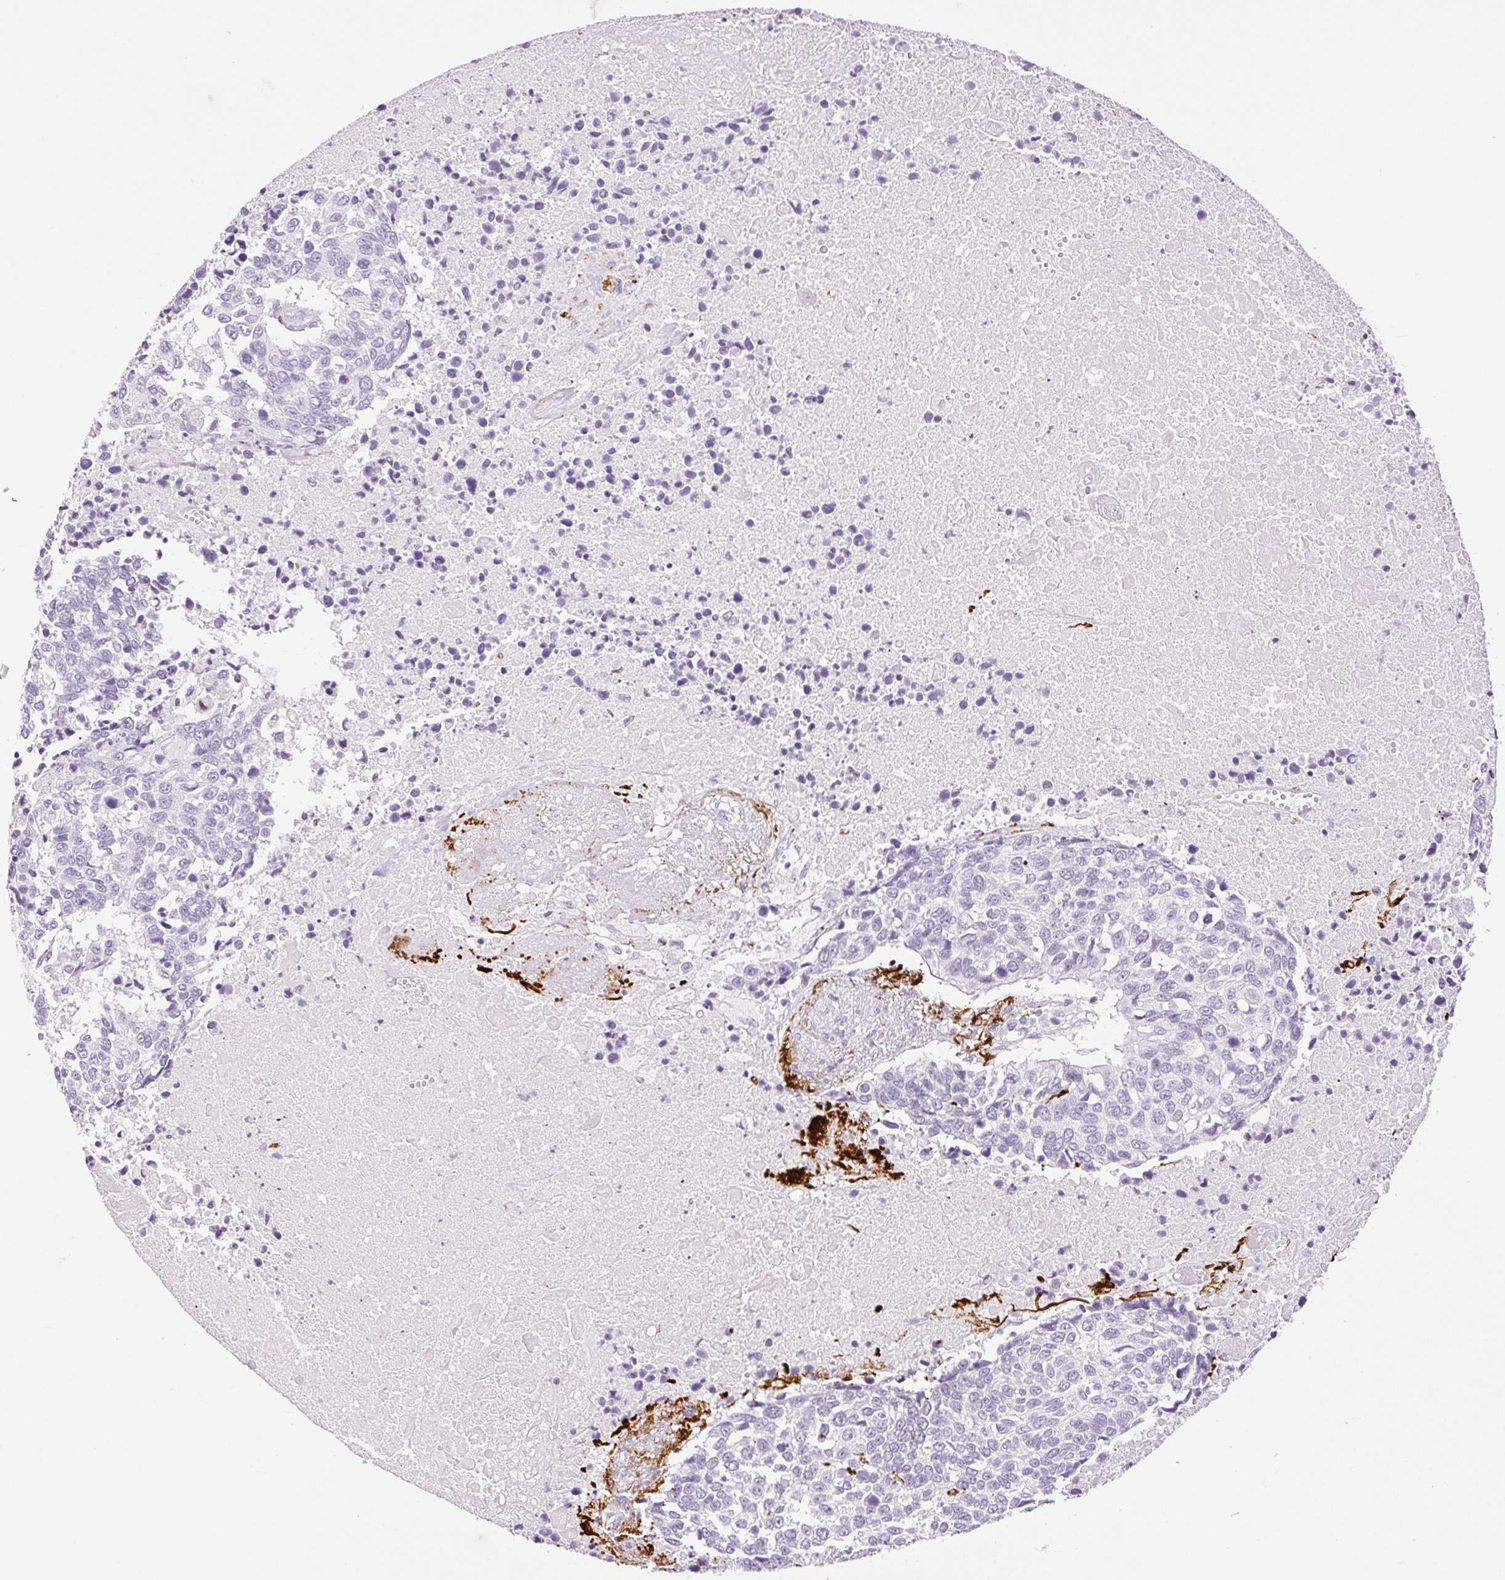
{"staining": {"intensity": "negative", "quantity": "none", "location": "none"}, "tissue": "lung cancer", "cell_type": "Tumor cells", "image_type": "cancer", "snomed": [{"axis": "morphology", "description": "Squamous cell carcinoma, NOS"}, {"axis": "topography", "description": "Lung"}], "caption": "An image of human squamous cell carcinoma (lung) is negative for staining in tumor cells.", "gene": "SP140L", "patient": {"sex": "male", "age": 62}}